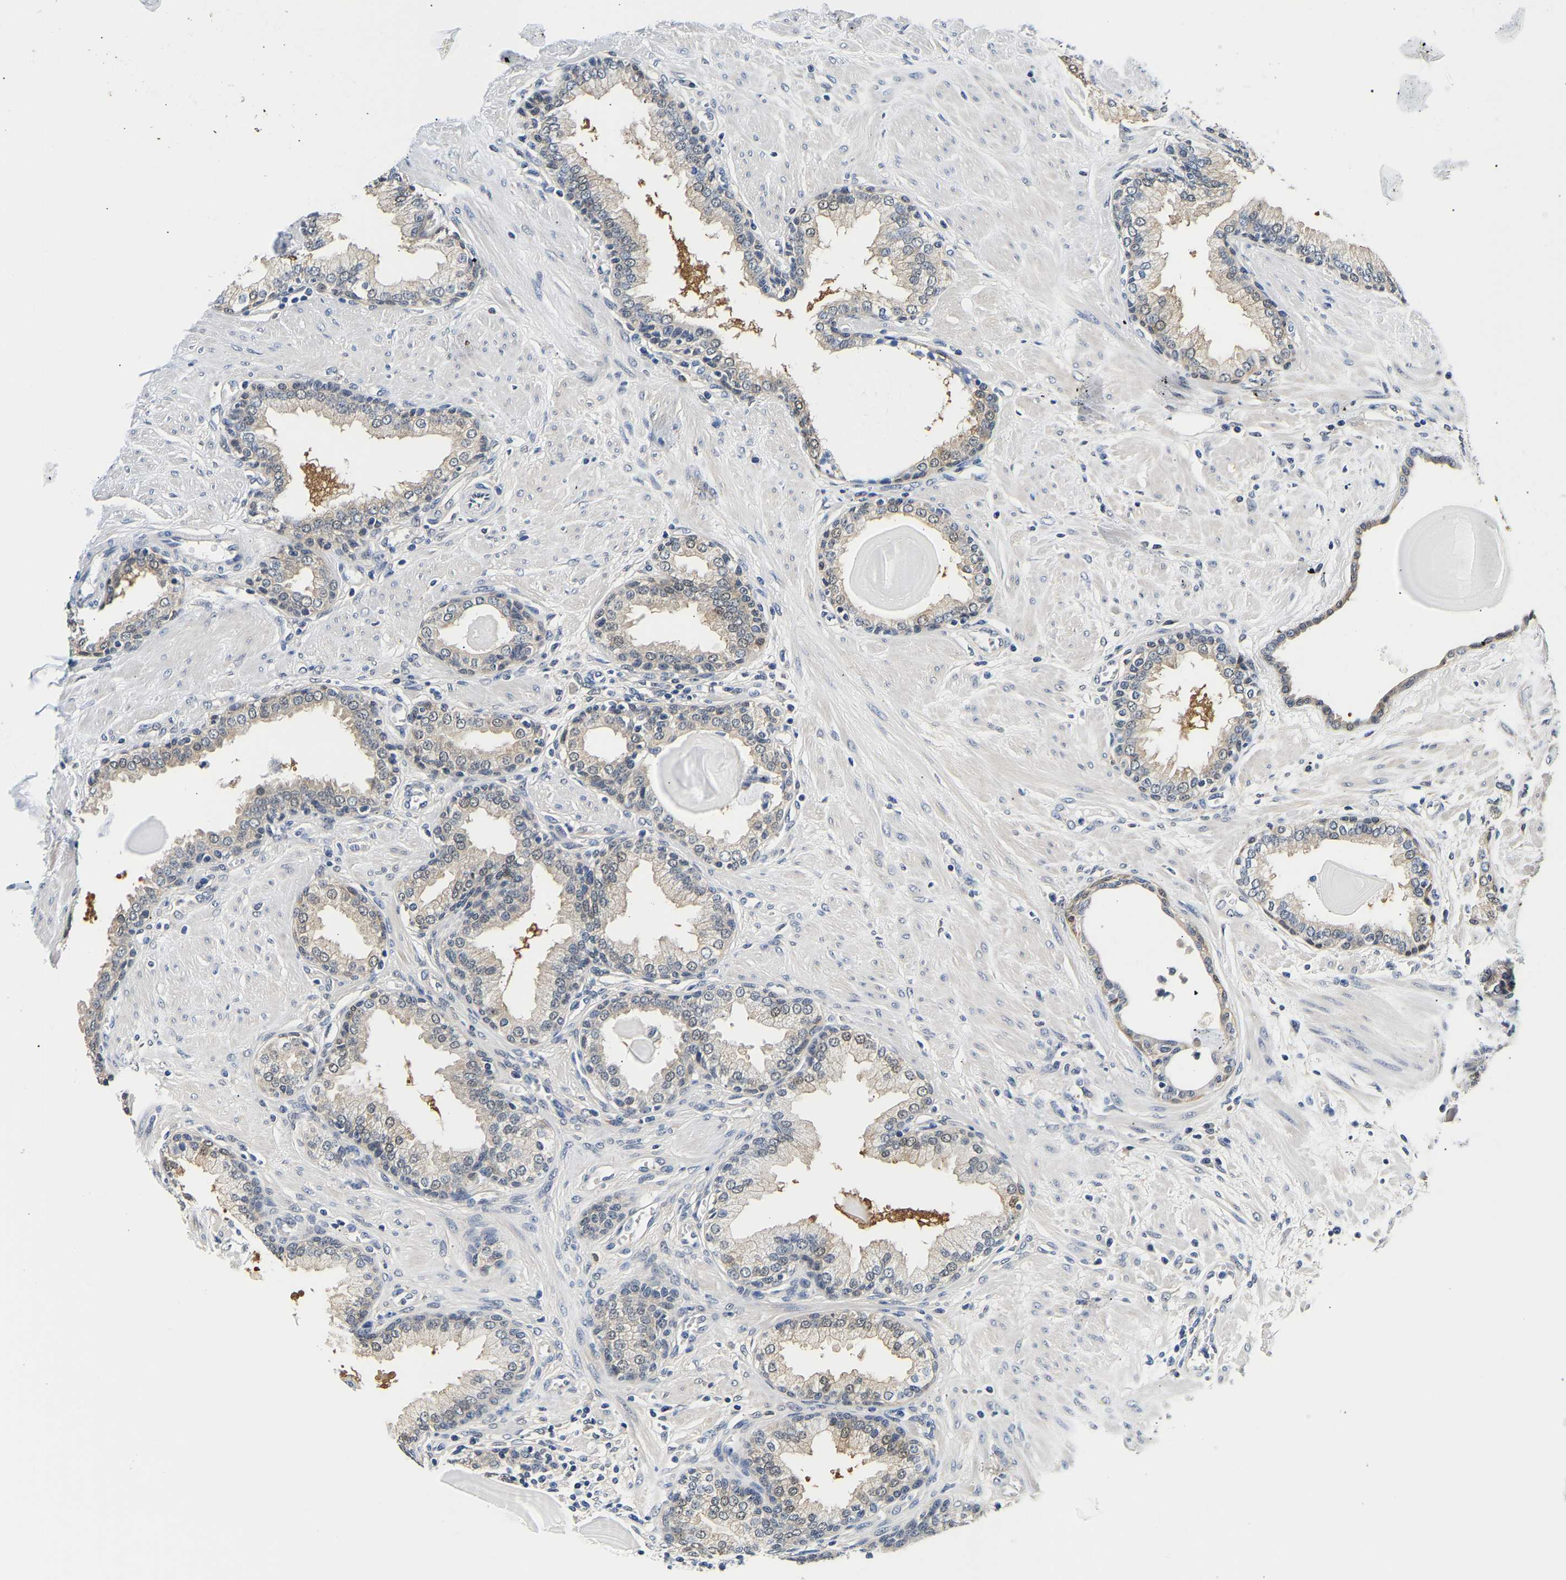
{"staining": {"intensity": "moderate", "quantity": "25%-75%", "location": "cytoplasmic/membranous,nuclear"}, "tissue": "prostate", "cell_type": "Glandular cells", "image_type": "normal", "snomed": [{"axis": "morphology", "description": "Normal tissue, NOS"}, {"axis": "topography", "description": "Prostate"}], "caption": "IHC image of unremarkable prostate: prostate stained using immunohistochemistry (IHC) reveals medium levels of moderate protein expression localized specifically in the cytoplasmic/membranous,nuclear of glandular cells, appearing as a cytoplasmic/membranous,nuclear brown color.", "gene": "UCHL3", "patient": {"sex": "male", "age": 51}}